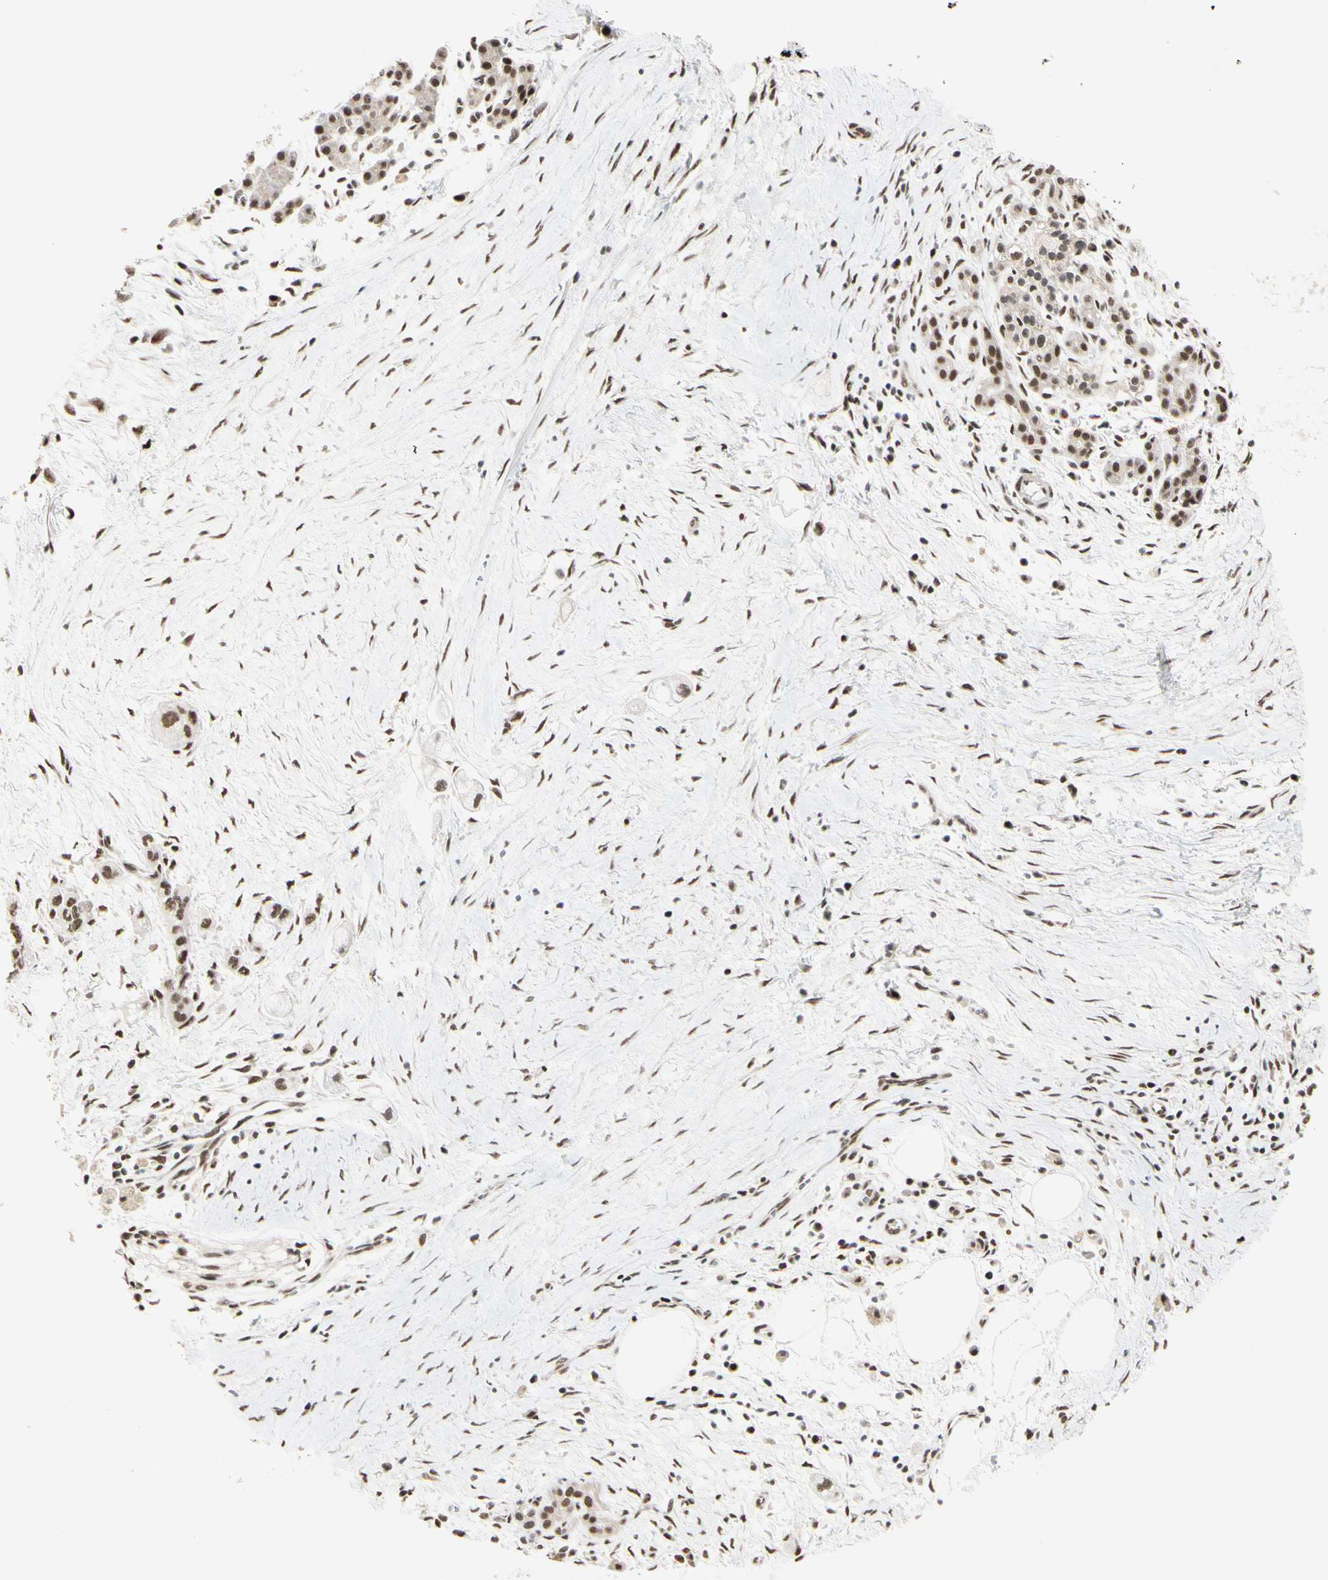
{"staining": {"intensity": "strong", "quantity": ">75%", "location": "nuclear"}, "tissue": "pancreatic cancer", "cell_type": "Tumor cells", "image_type": "cancer", "snomed": [{"axis": "morphology", "description": "Adenocarcinoma, NOS"}, {"axis": "topography", "description": "Pancreas"}], "caption": "A brown stain labels strong nuclear expression of a protein in human pancreatic cancer tumor cells.", "gene": "CHAMP1", "patient": {"sex": "male", "age": 74}}